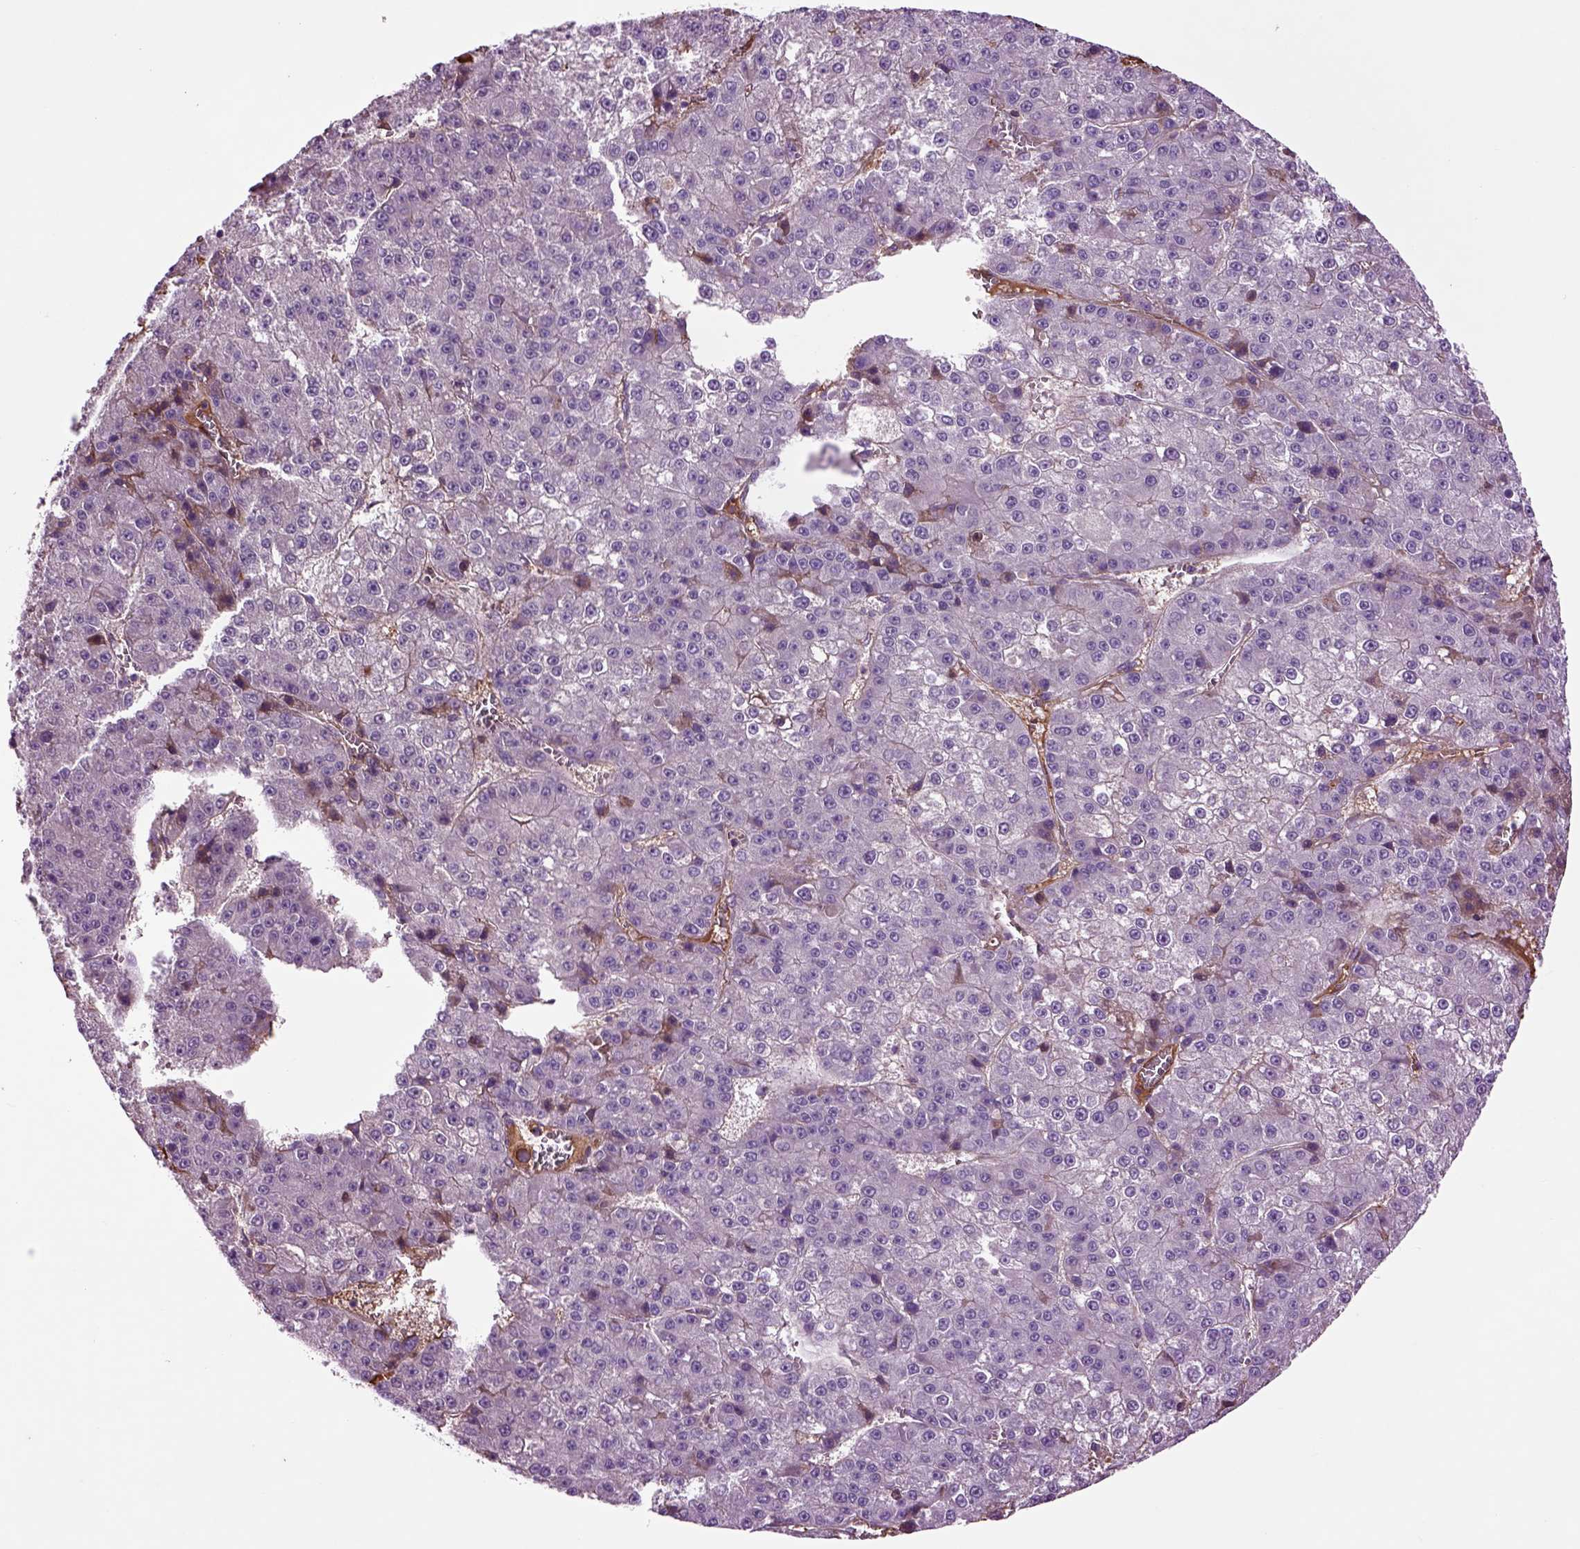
{"staining": {"intensity": "negative", "quantity": "none", "location": "none"}, "tissue": "liver cancer", "cell_type": "Tumor cells", "image_type": "cancer", "snomed": [{"axis": "morphology", "description": "Carcinoma, Hepatocellular, NOS"}, {"axis": "topography", "description": "Liver"}], "caption": "Tumor cells show no significant staining in liver hepatocellular carcinoma.", "gene": "SPON1", "patient": {"sex": "female", "age": 73}}